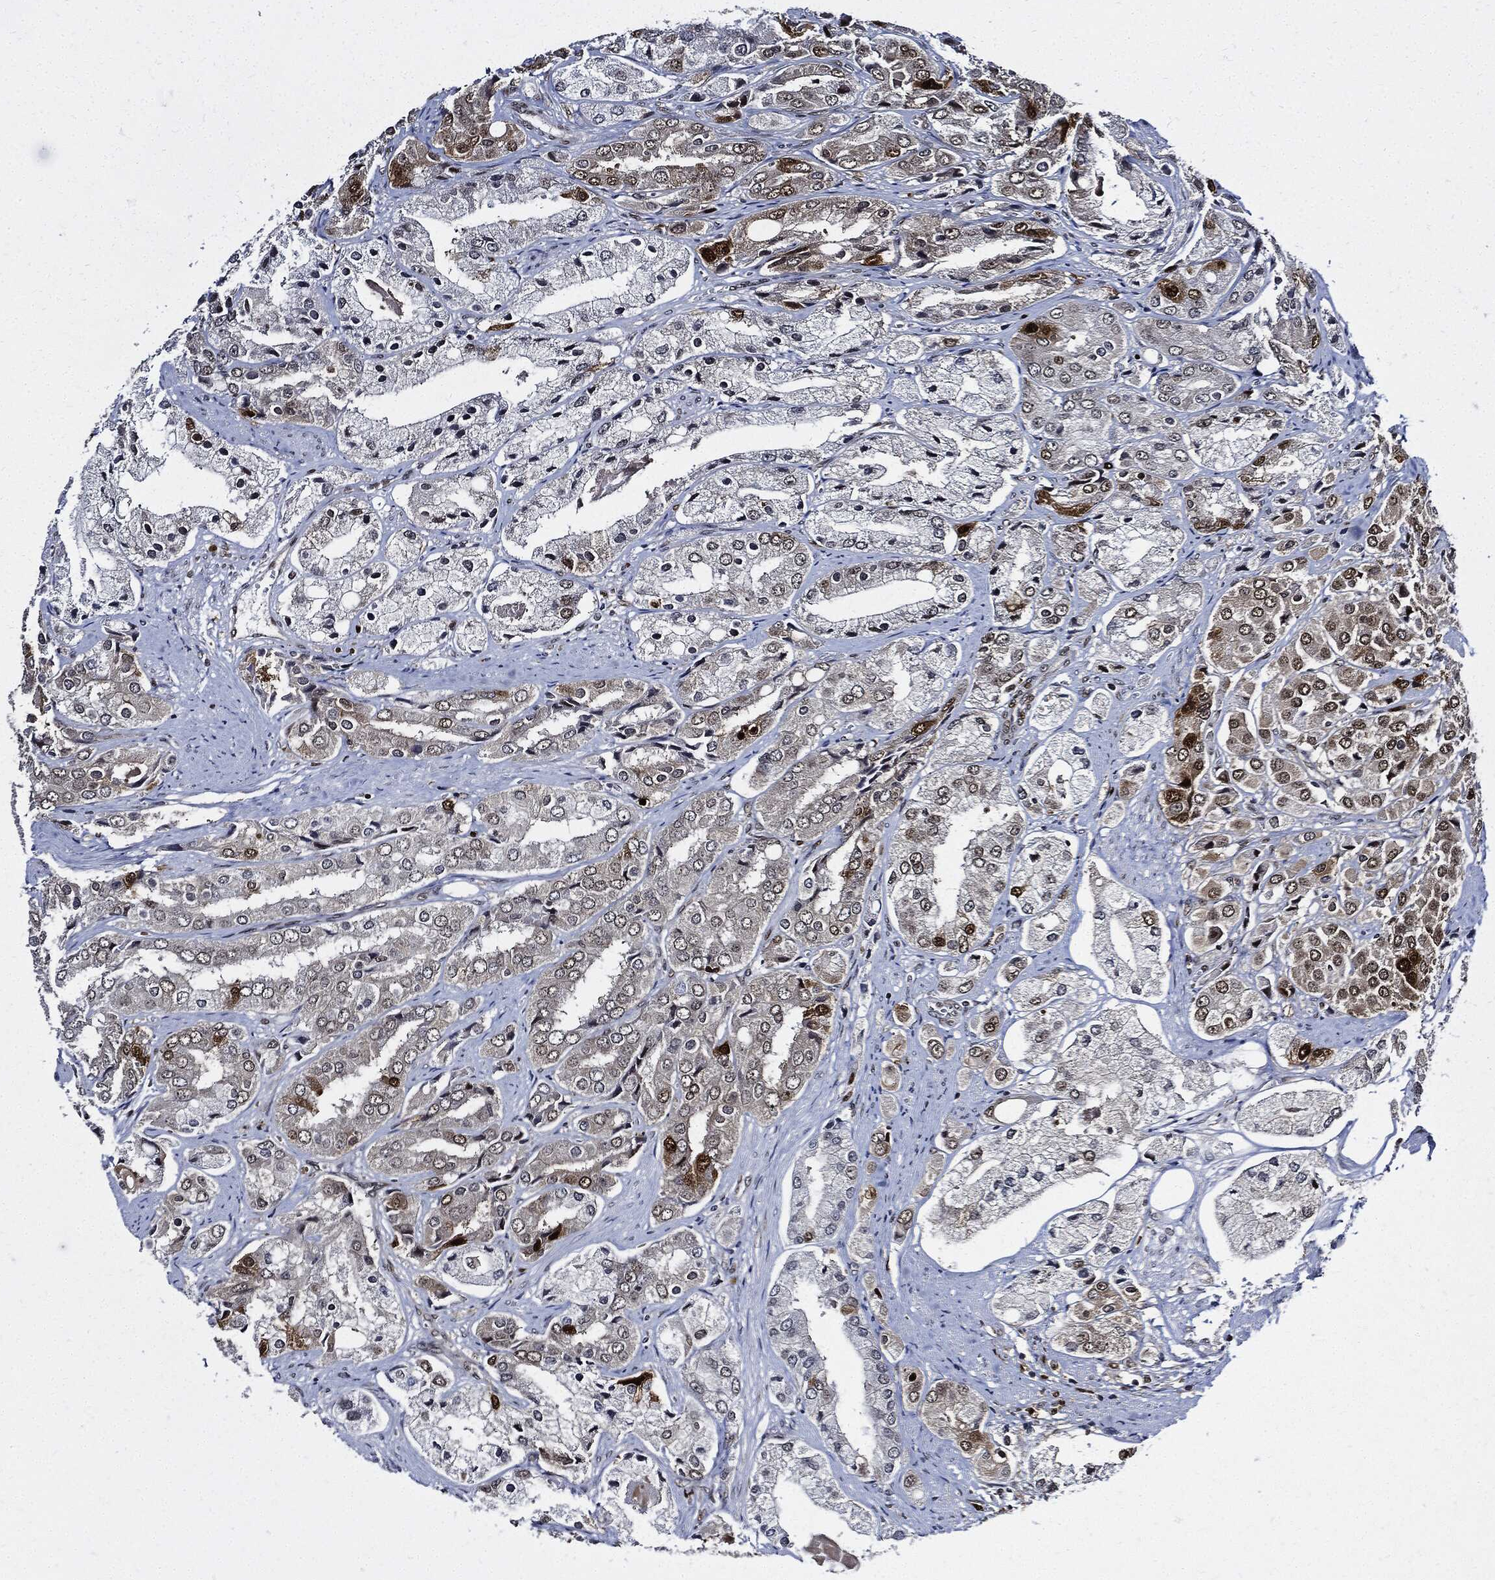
{"staining": {"intensity": "strong", "quantity": "<25%", "location": "cytoplasmic/membranous,nuclear"}, "tissue": "prostate cancer", "cell_type": "Tumor cells", "image_type": "cancer", "snomed": [{"axis": "morphology", "description": "Adenocarcinoma, Low grade"}, {"axis": "topography", "description": "Prostate"}], "caption": "The immunohistochemical stain highlights strong cytoplasmic/membranous and nuclear positivity in tumor cells of prostate adenocarcinoma (low-grade) tissue.", "gene": "PCNA", "patient": {"sex": "male", "age": 69}}